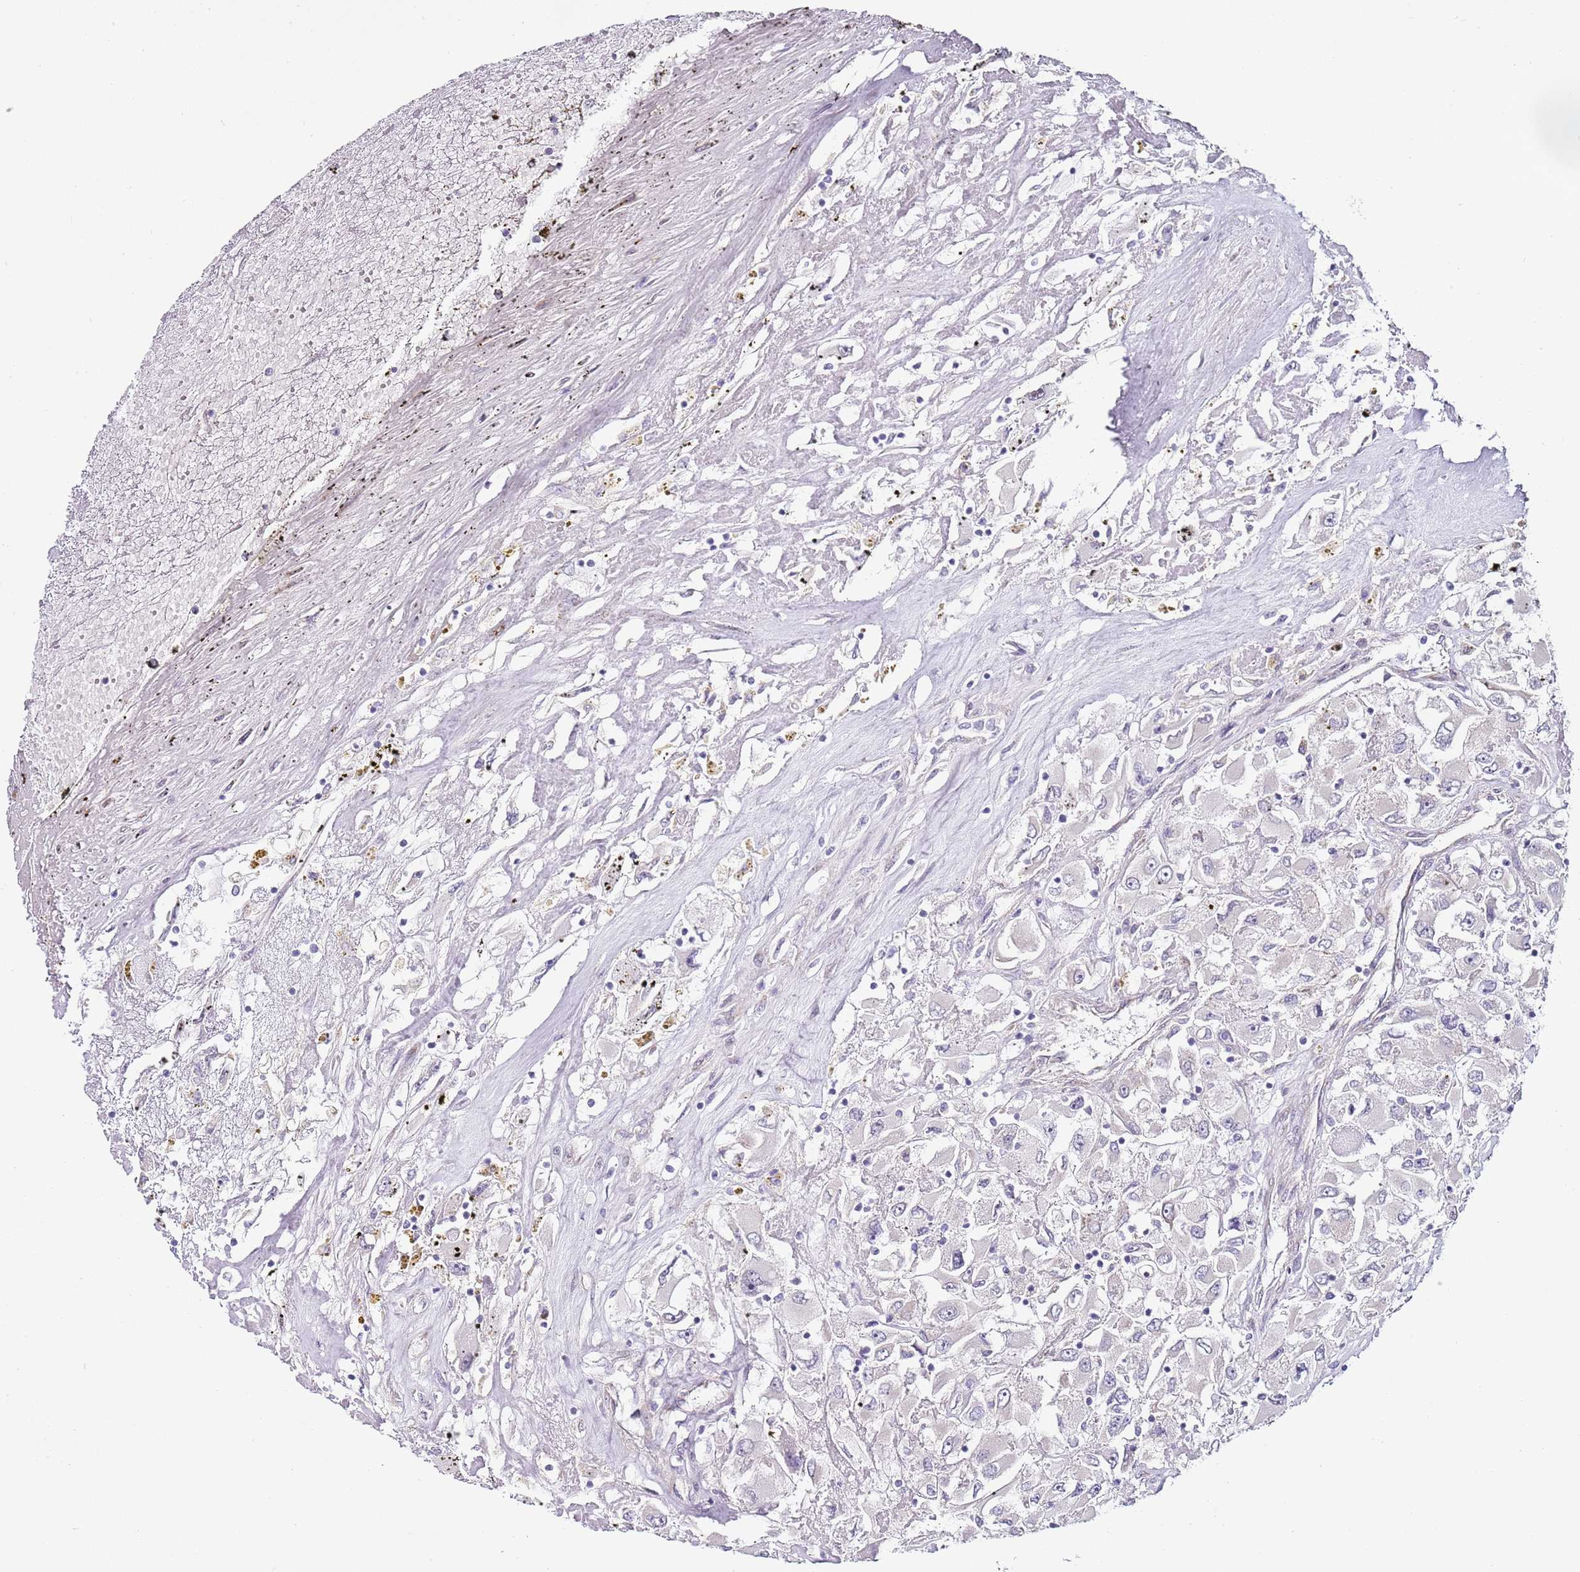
{"staining": {"intensity": "negative", "quantity": "none", "location": "none"}, "tissue": "renal cancer", "cell_type": "Tumor cells", "image_type": "cancer", "snomed": [{"axis": "morphology", "description": "Adenocarcinoma, NOS"}, {"axis": "topography", "description": "Kidney"}], "caption": "Immunohistochemistry photomicrograph of human adenocarcinoma (renal) stained for a protein (brown), which displays no expression in tumor cells.", "gene": "TBC1D9", "patient": {"sex": "female", "age": 52}}